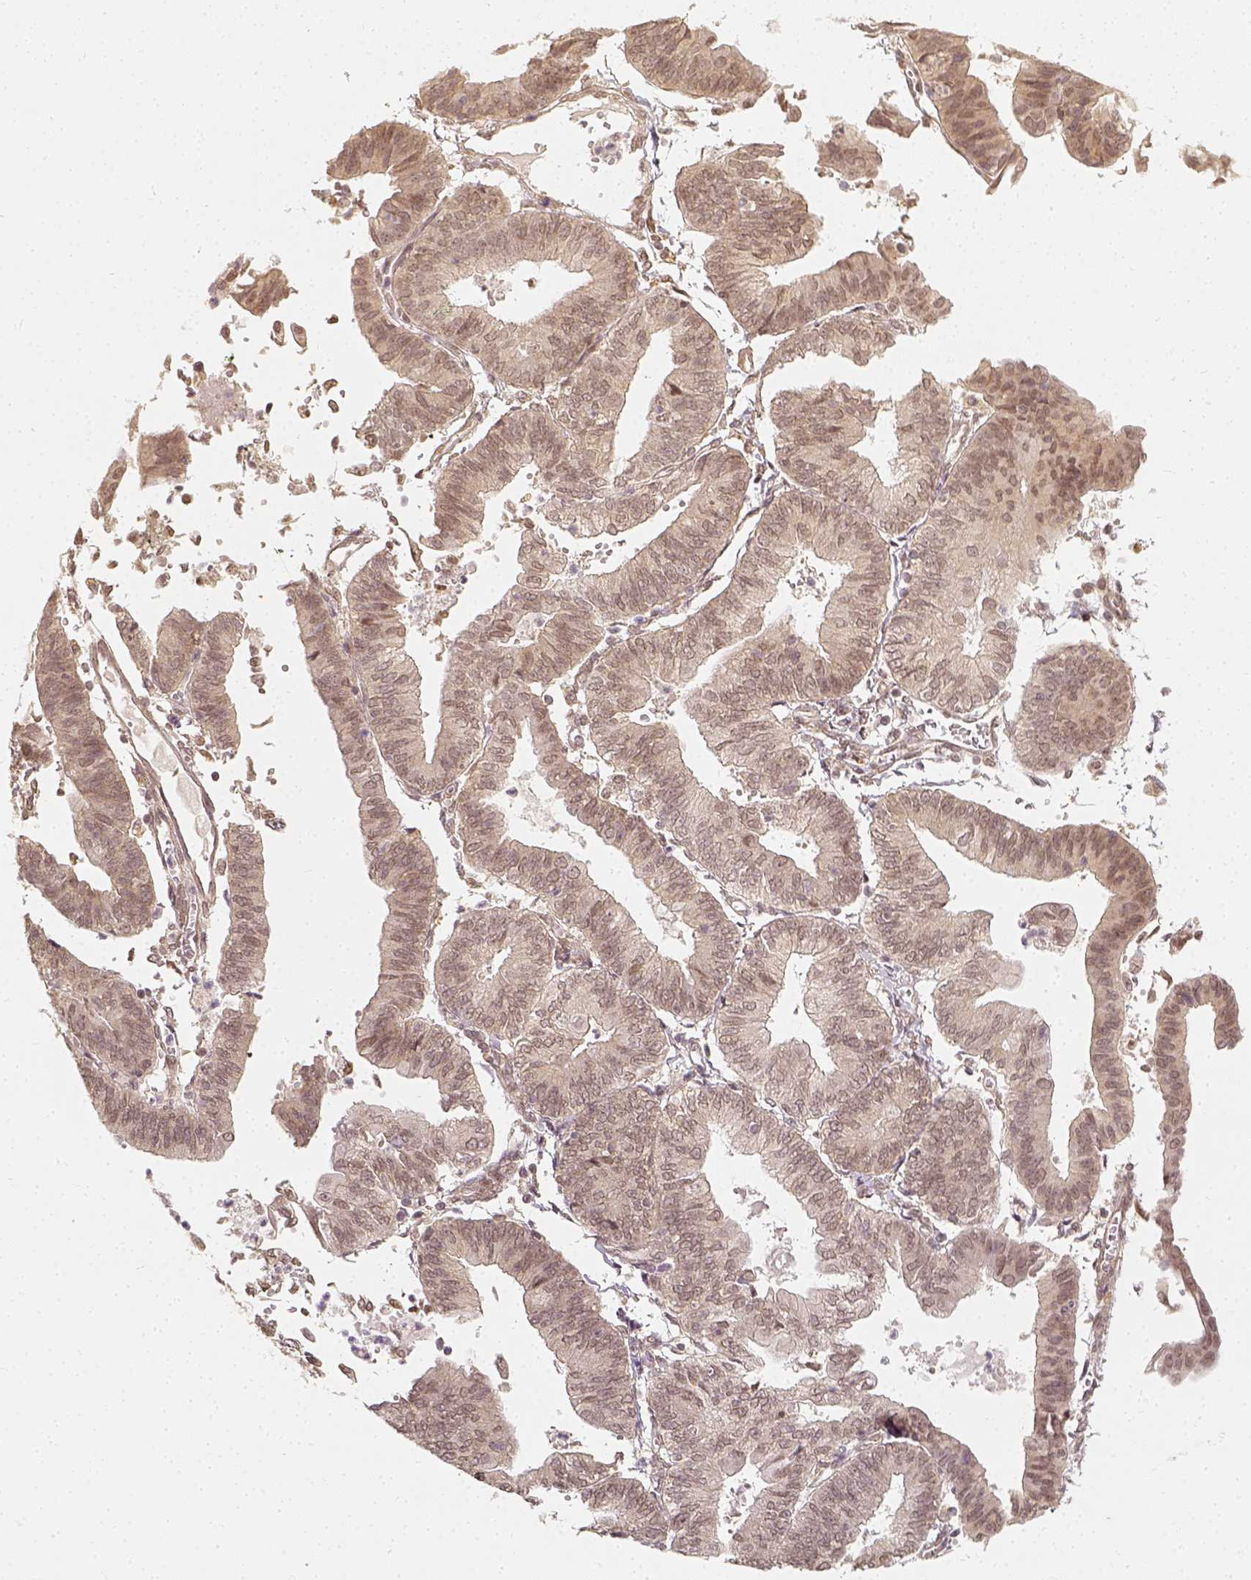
{"staining": {"intensity": "weak", "quantity": "<25%", "location": "cytoplasmic/membranous"}, "tissue": "endometrial cancer", "cell_type": "Tumor cells", "image_type": "cancer", "snomed": [{"axis": "morphology", "description": "Adenocarcinoma, NOS"}, {"axis": "topography", "description": "Endometrium"}], "caption": "High power microscopy photomicrograph of an IHC image of endometrial cancer, revealing no significant positivity in tumor cells.", "gene": "ZMAT3", "patient": {"sex": "female", "age": 65}}